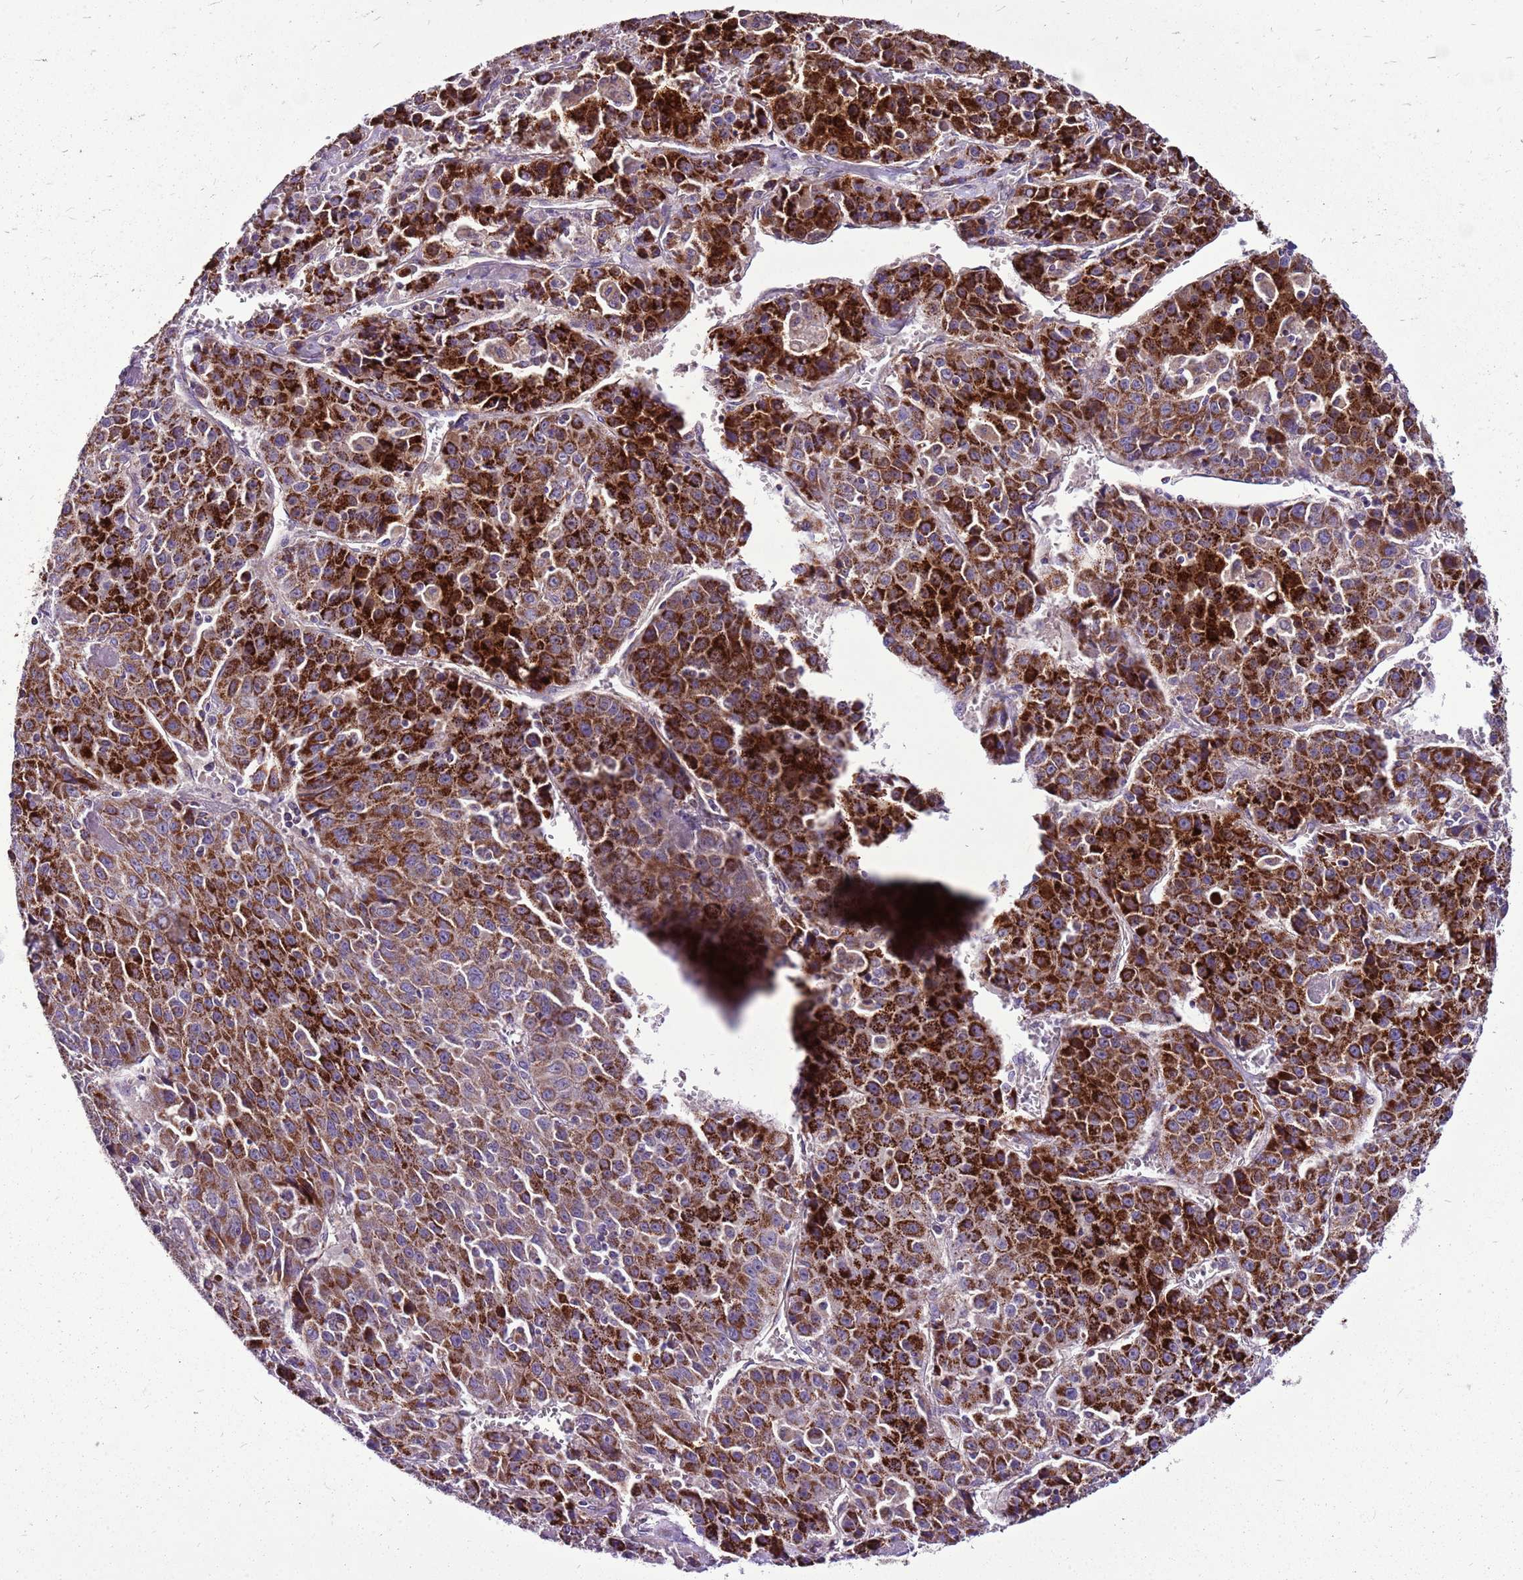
{"staining": {"intensity": "strong", "quantity": ">75%", "location": "cytoplasmic/membranous"}, "tissue": "liver cancer", "cell_type": "Tumor cells", "image_type": "cancer", "snomed": [{"axis": "morphology", "description": "Carcinoma, Hepatocellular, NOS"}, {"axis": "topography", "description": "Liver"}], "caption": "Tumor cells demonstrate high levels of strong cytoplasmic/membranous staining in about >75% of cells in human liver cancer (hepatocellular carcinoma).", "gene": "GCDH", "patient": {"sex": "female", "age": 53}}